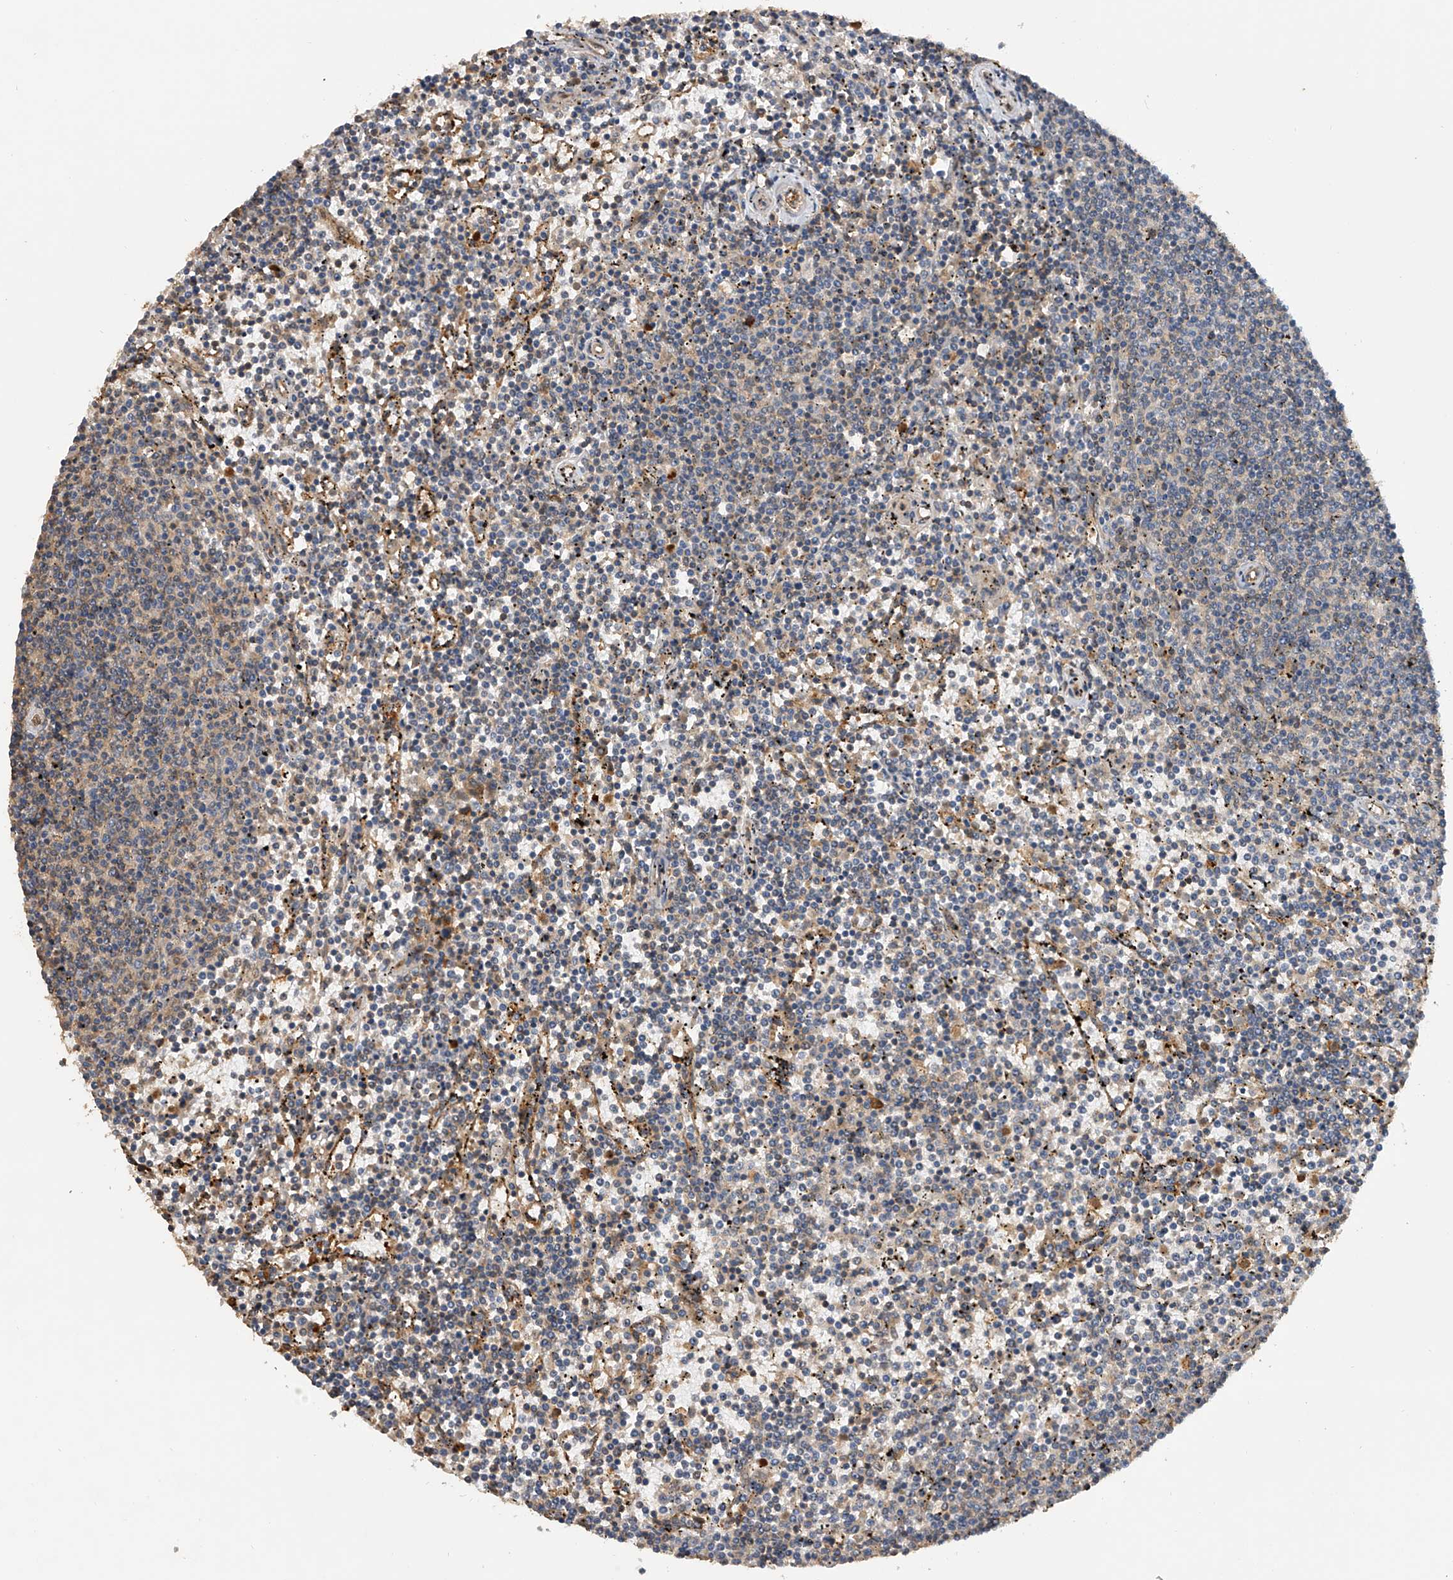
{"staining": {"intensity": "negative", "quantity": "none", "location": "none"}, "tissue": "lymphoma", "cell_type": "Tumor cells", "image_type": "cancer", "snomed": [{"axis": "morphology", "description": "Malignant lymphoma, non-Hodgkin's type, Low grade"}, {"axis": "topography", "description": "Spleen"}], "caption": "Immunohistochemistry image of human lymphoma stained for a protein (brown), which demonstrates no staining in tumor cells.", "gene": "PTPRA", "patient": {"sex": "female", "age": 50}}